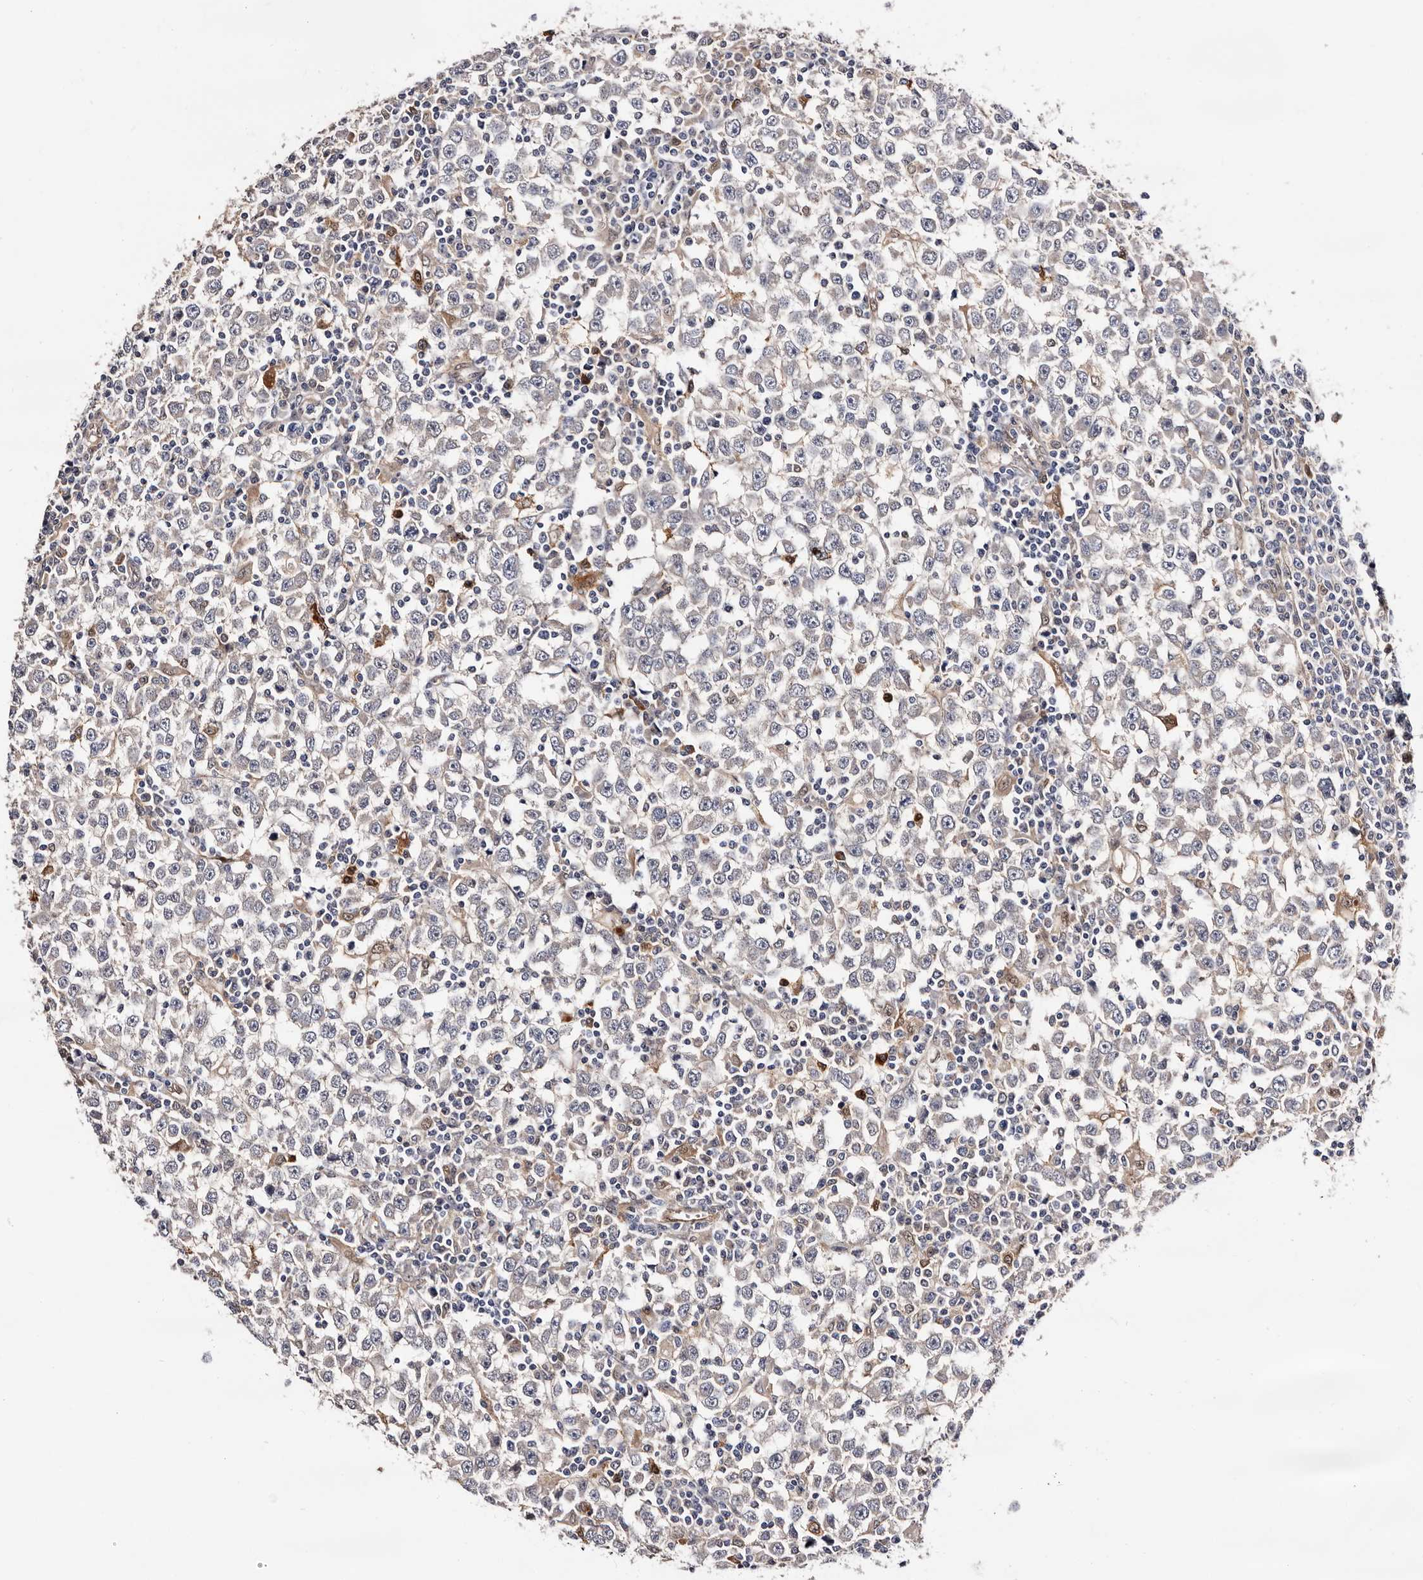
{"staining": {"intensity": "negative", "quantity": "none", "location": "none"}, "tissue": "testis cancer", "cell_type": "Tumor cells", "image_type": "cancer", "snomed": [{"axis": "morphology", "description": "Seminoma, NOS"}, {"axis": "topography", "description": "Testis"}], "caption": "This is an immunohistochemistry (IHC) image of human testis cancer. There is no staining in tumor cells.", "gene": "TP53I3", "patient": {"sex": "male", "age": 65}}